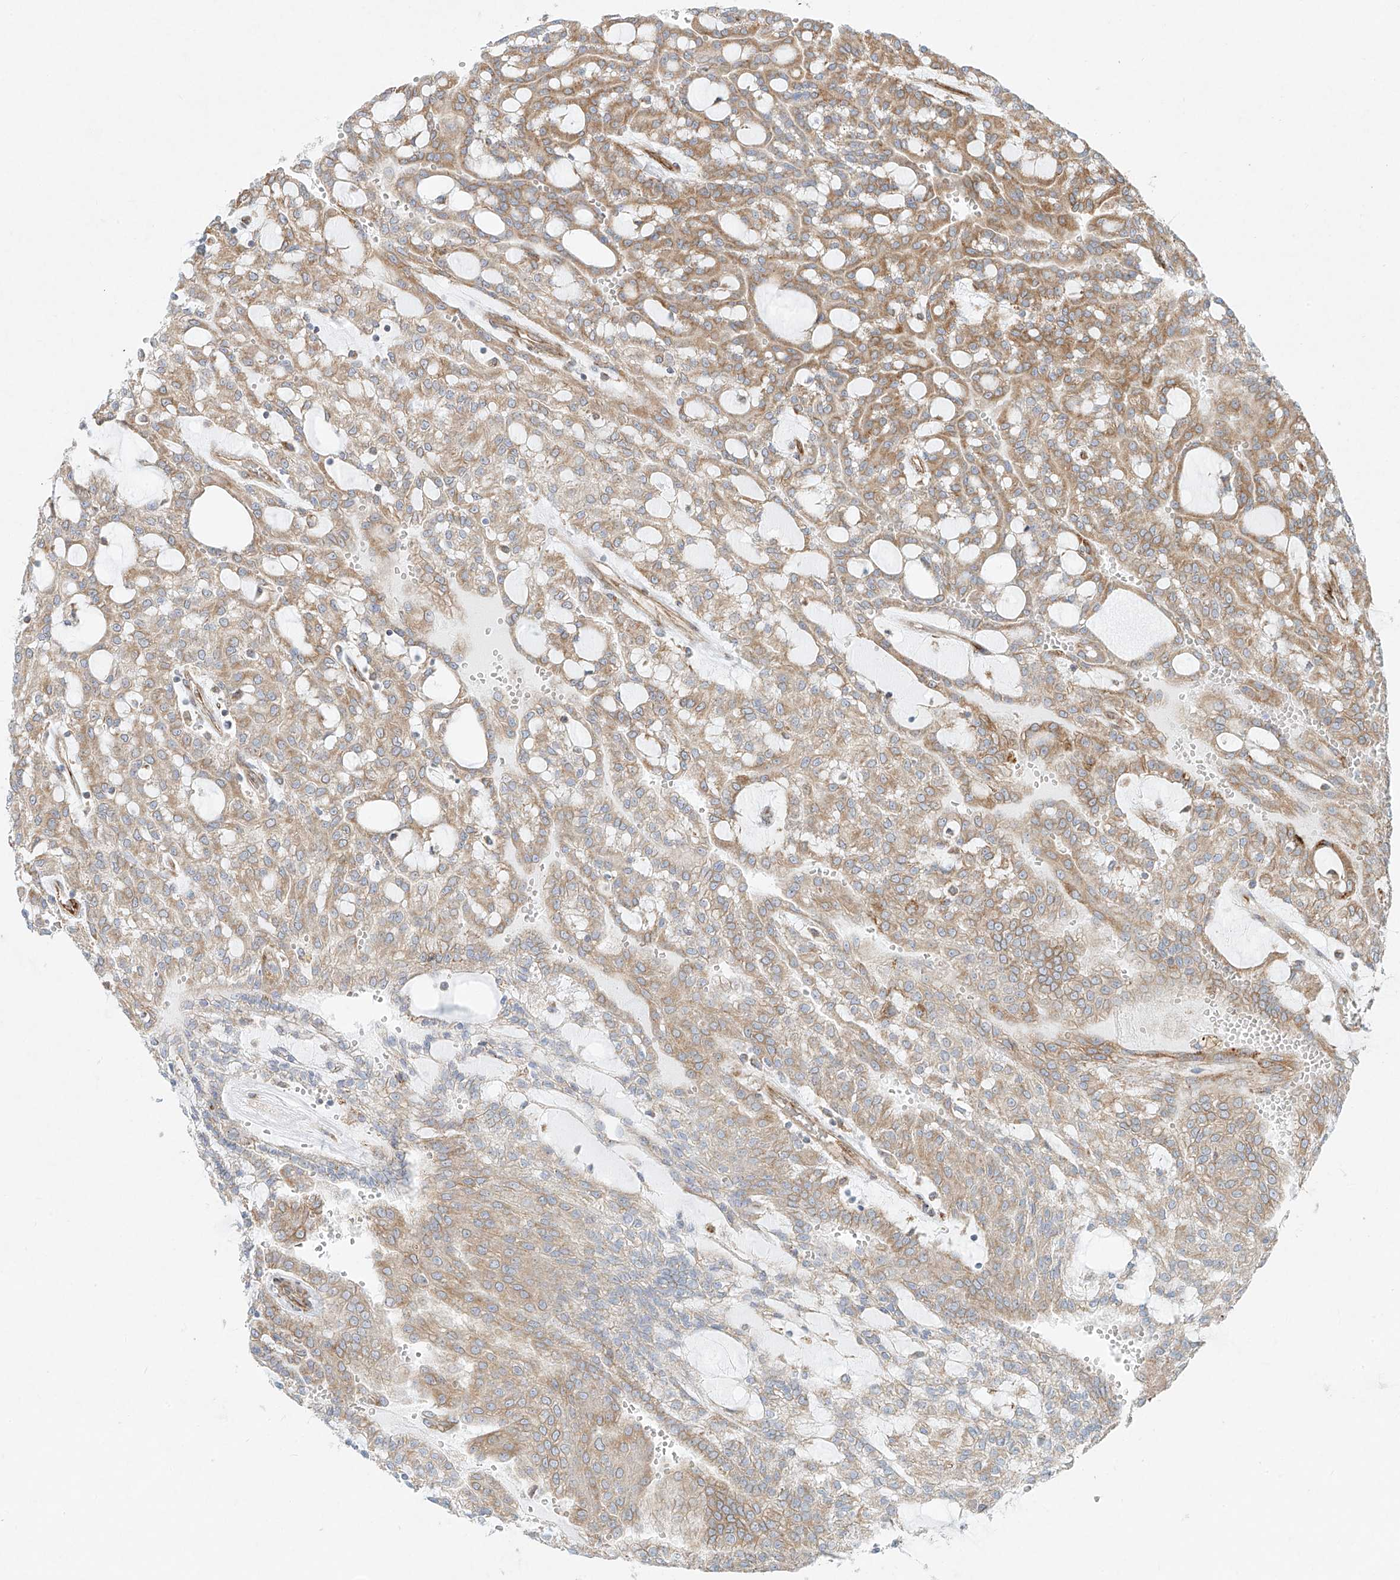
{"staining": {"intensity": "moderate", "quantity": ">75%", "location": "cytoplasmic/membranous"}, "tissue": "renal cancer", "cell_type": "Tumor cells", "image_type": "cancer", "snomed": [{"axis": "morphology", "description": "Adenocarcinoma, NOS"}, {"axis": "topography", "description": "Kidney"}], "caption": "A histopathology image of renal cancer (adenocarcinoma) stained for a protein demonstrates moderate cytoplasmic/membranous brown staining in tumor cells.", "gene": "EIPR1", "patient": {"sex": "male", "age": 63}}